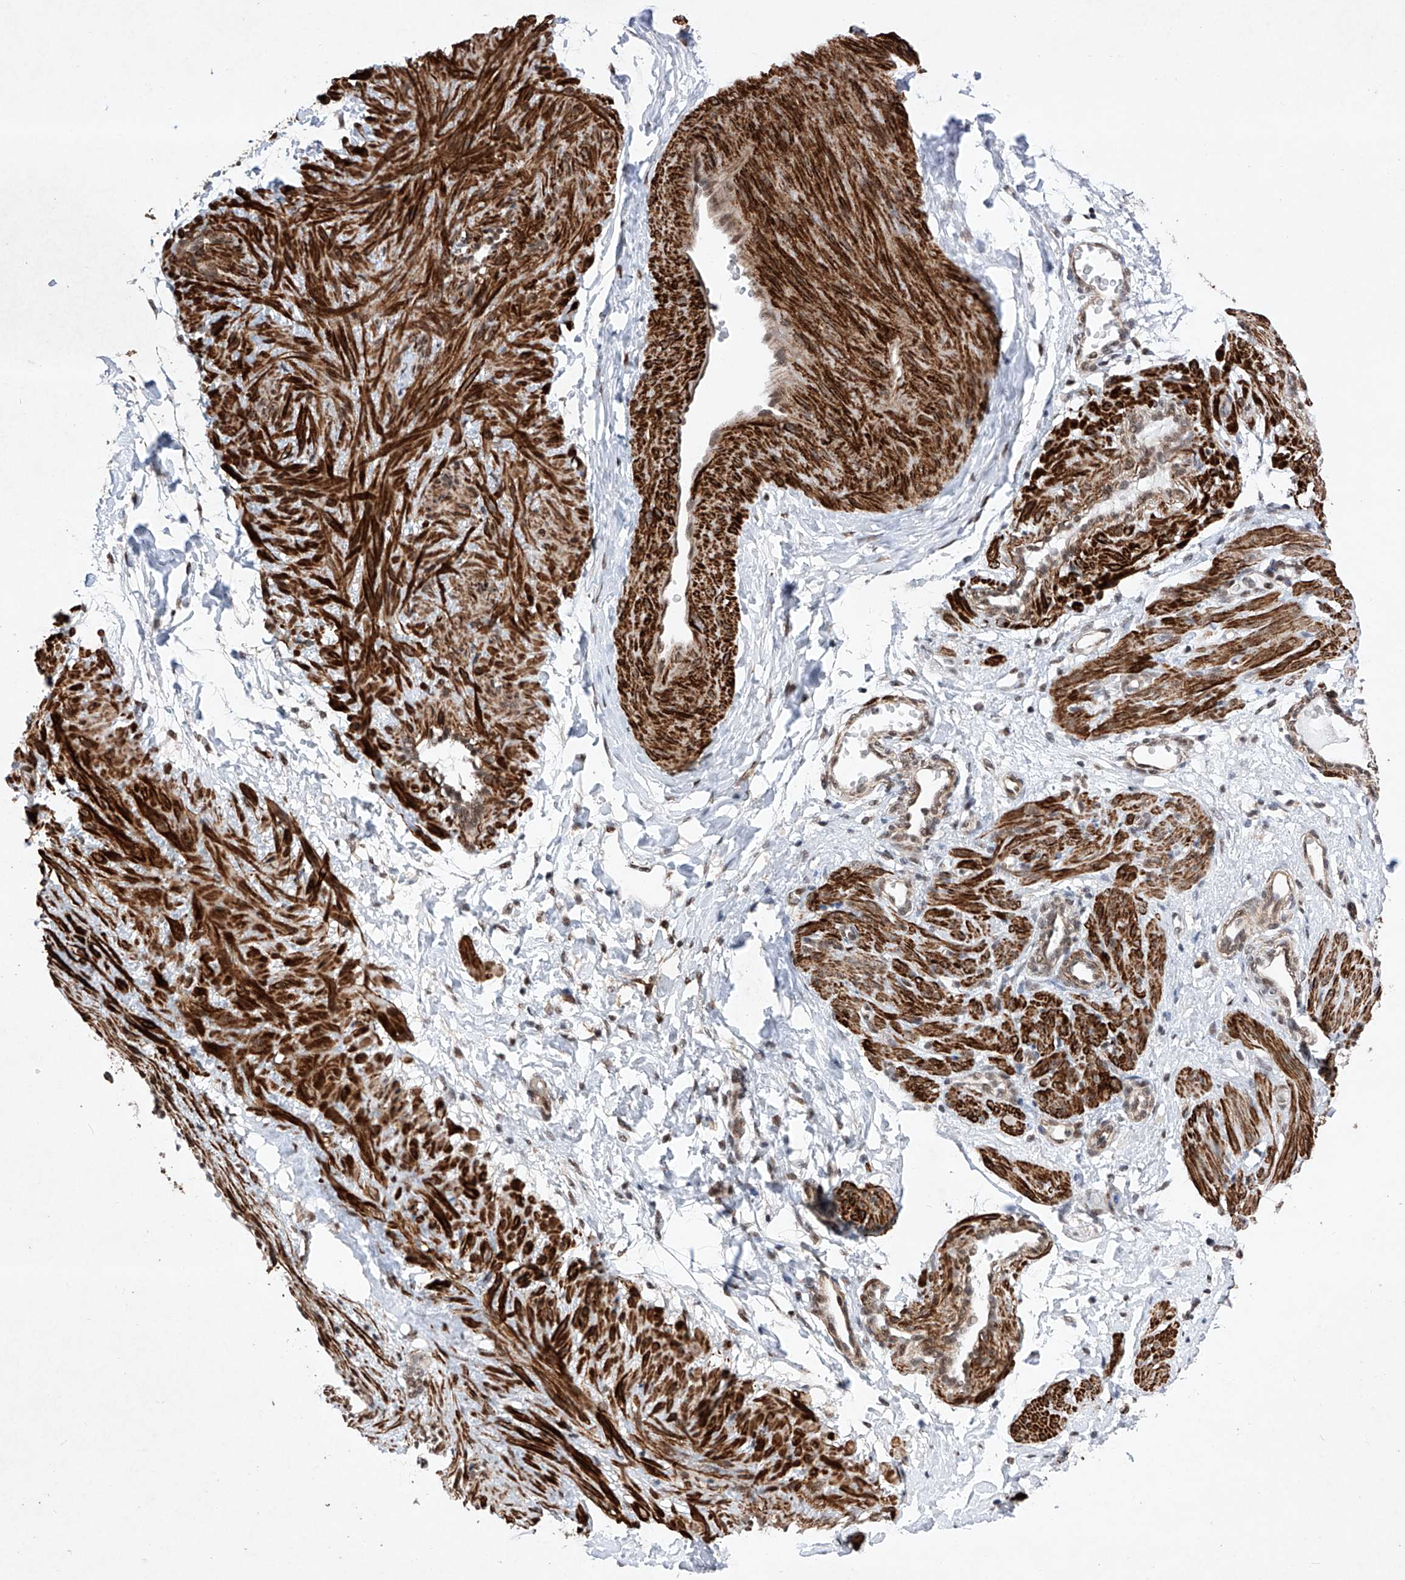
{"staining": {"intensity": "strong", "quantity": ">75%", "location": "cytoplasmic/membranous,nuclear"}, "tissue": "smooth muscle", "cell_type": "Smooth muscle cells", "image_type": "normal", "snomed": [{"axis": "morphology", "description": "Normal tissue, NOS"}, {"axis": "topography", "description": "Endometrium"}], "caption": "Immunohistochemistry (IHC) (DAB (3,3'-diaminobenzidine)) staining of normal smooth muscle shows strong cytoplasmic/membranous,nuclear protein positivity in approximately >75% of smooth muscle cells. The staining was performed using DAB, with brown indicating positive protein expression. Nuclei are stained blue with hematoxylin.", "gene": "NFATC4", "patient": {"sex": "female", "age": 33}}